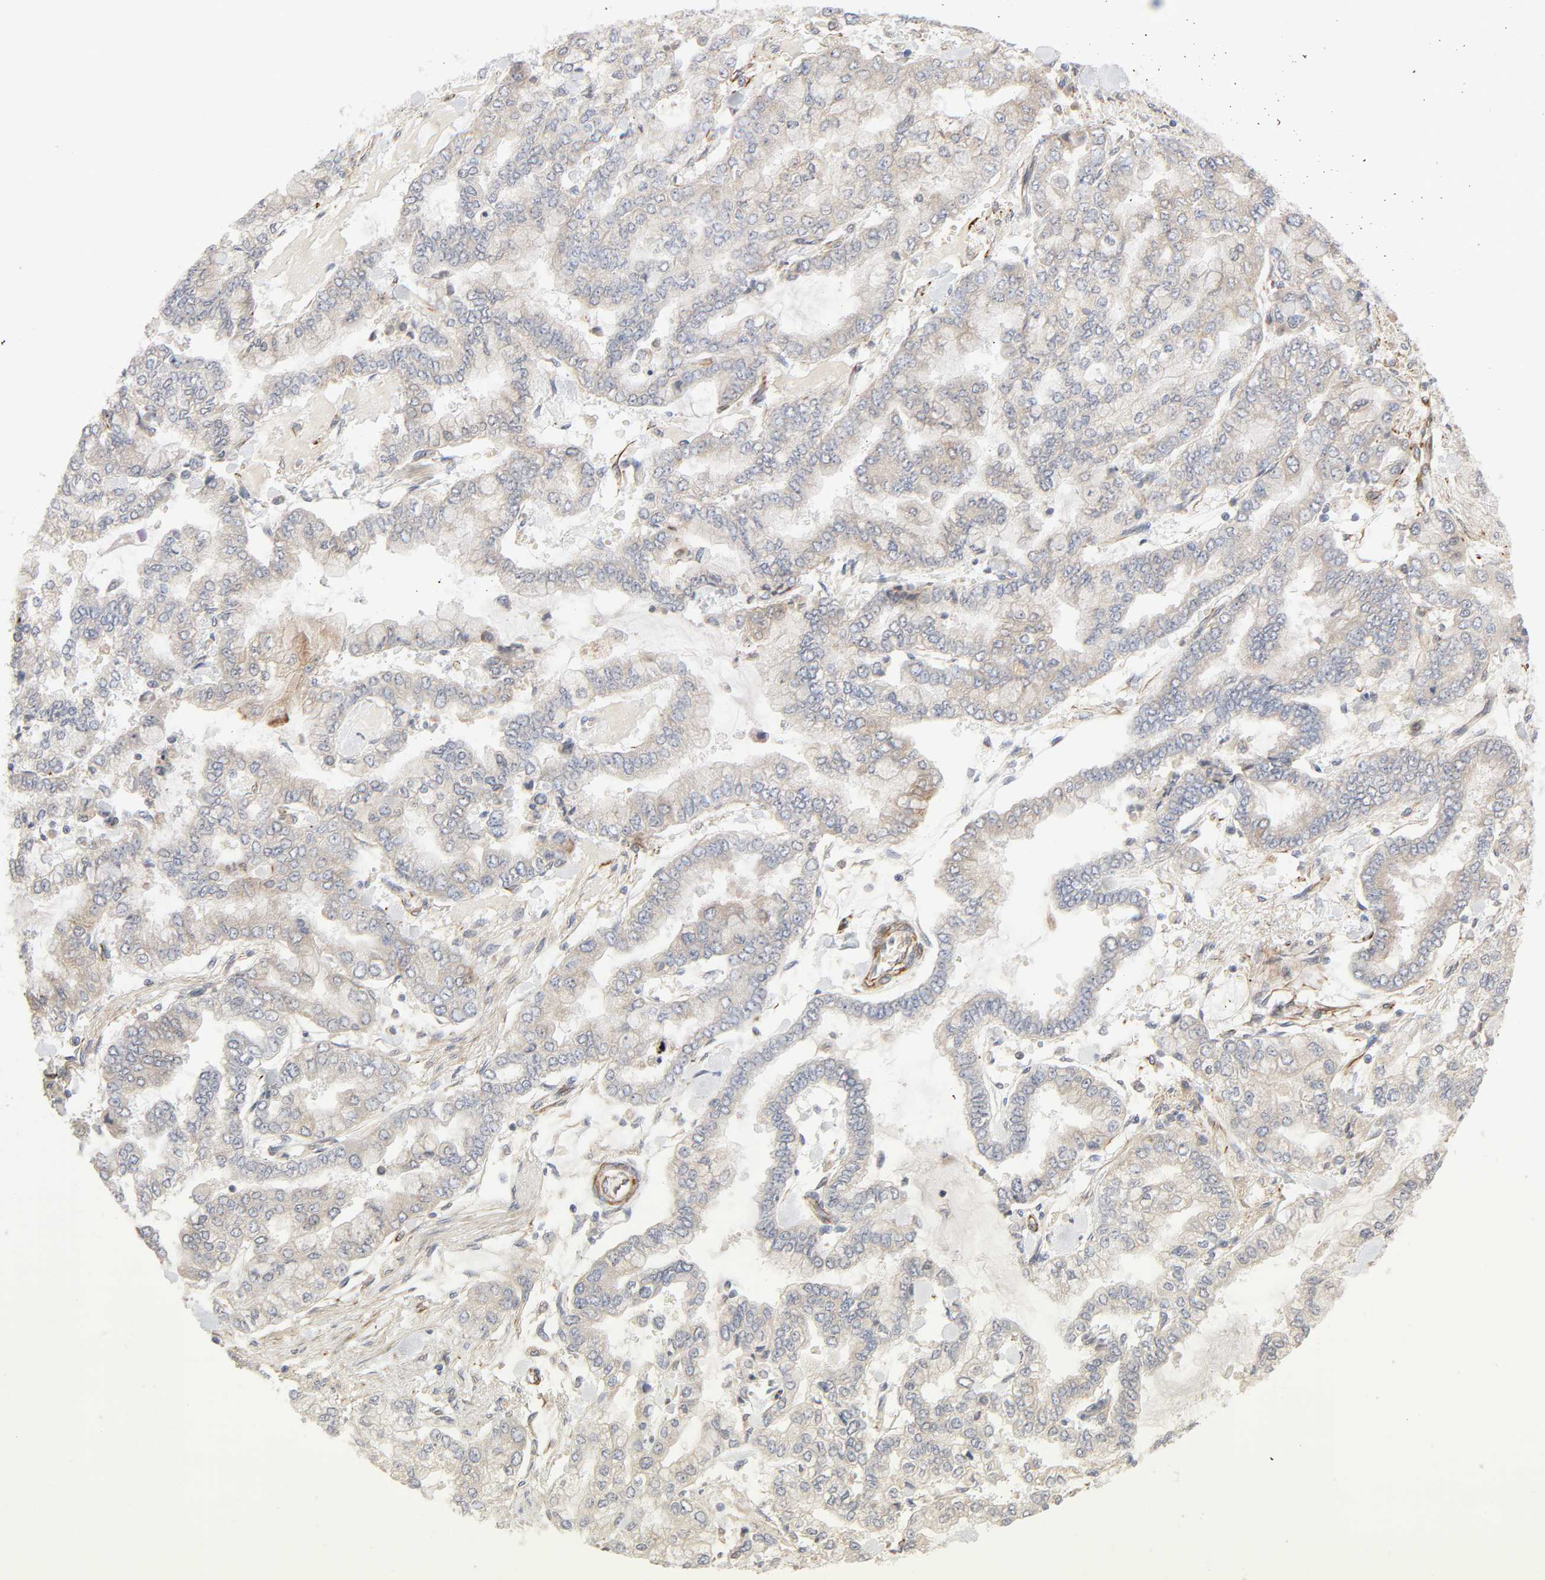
{"staining": {"intensity": "moderate", "quantity": ">75%", "location": "cytoplasmic/membranous"}, "tissue": "stomach cancer", "cell_type": "Tumor cells", "image_type": "cancer", "snomed": [{"axis": "morphology", "description": "Normal tissue, NOS"}, {"axis": "morphology", "description": "Adenocarcinoma, NOS"}, {"axis": "topography", "description": "Stomach, upper"}, {"axis": "topography", "description": "Stomach"}], "caption": "About >75% of tumor cells in human stomach cancer display moderate cytoplasmic/membranous protein positivity as visualized by brown immunohistochemical staining.", "gene": "FAM118A", "patient": {"sex": "male", "age": 76}}